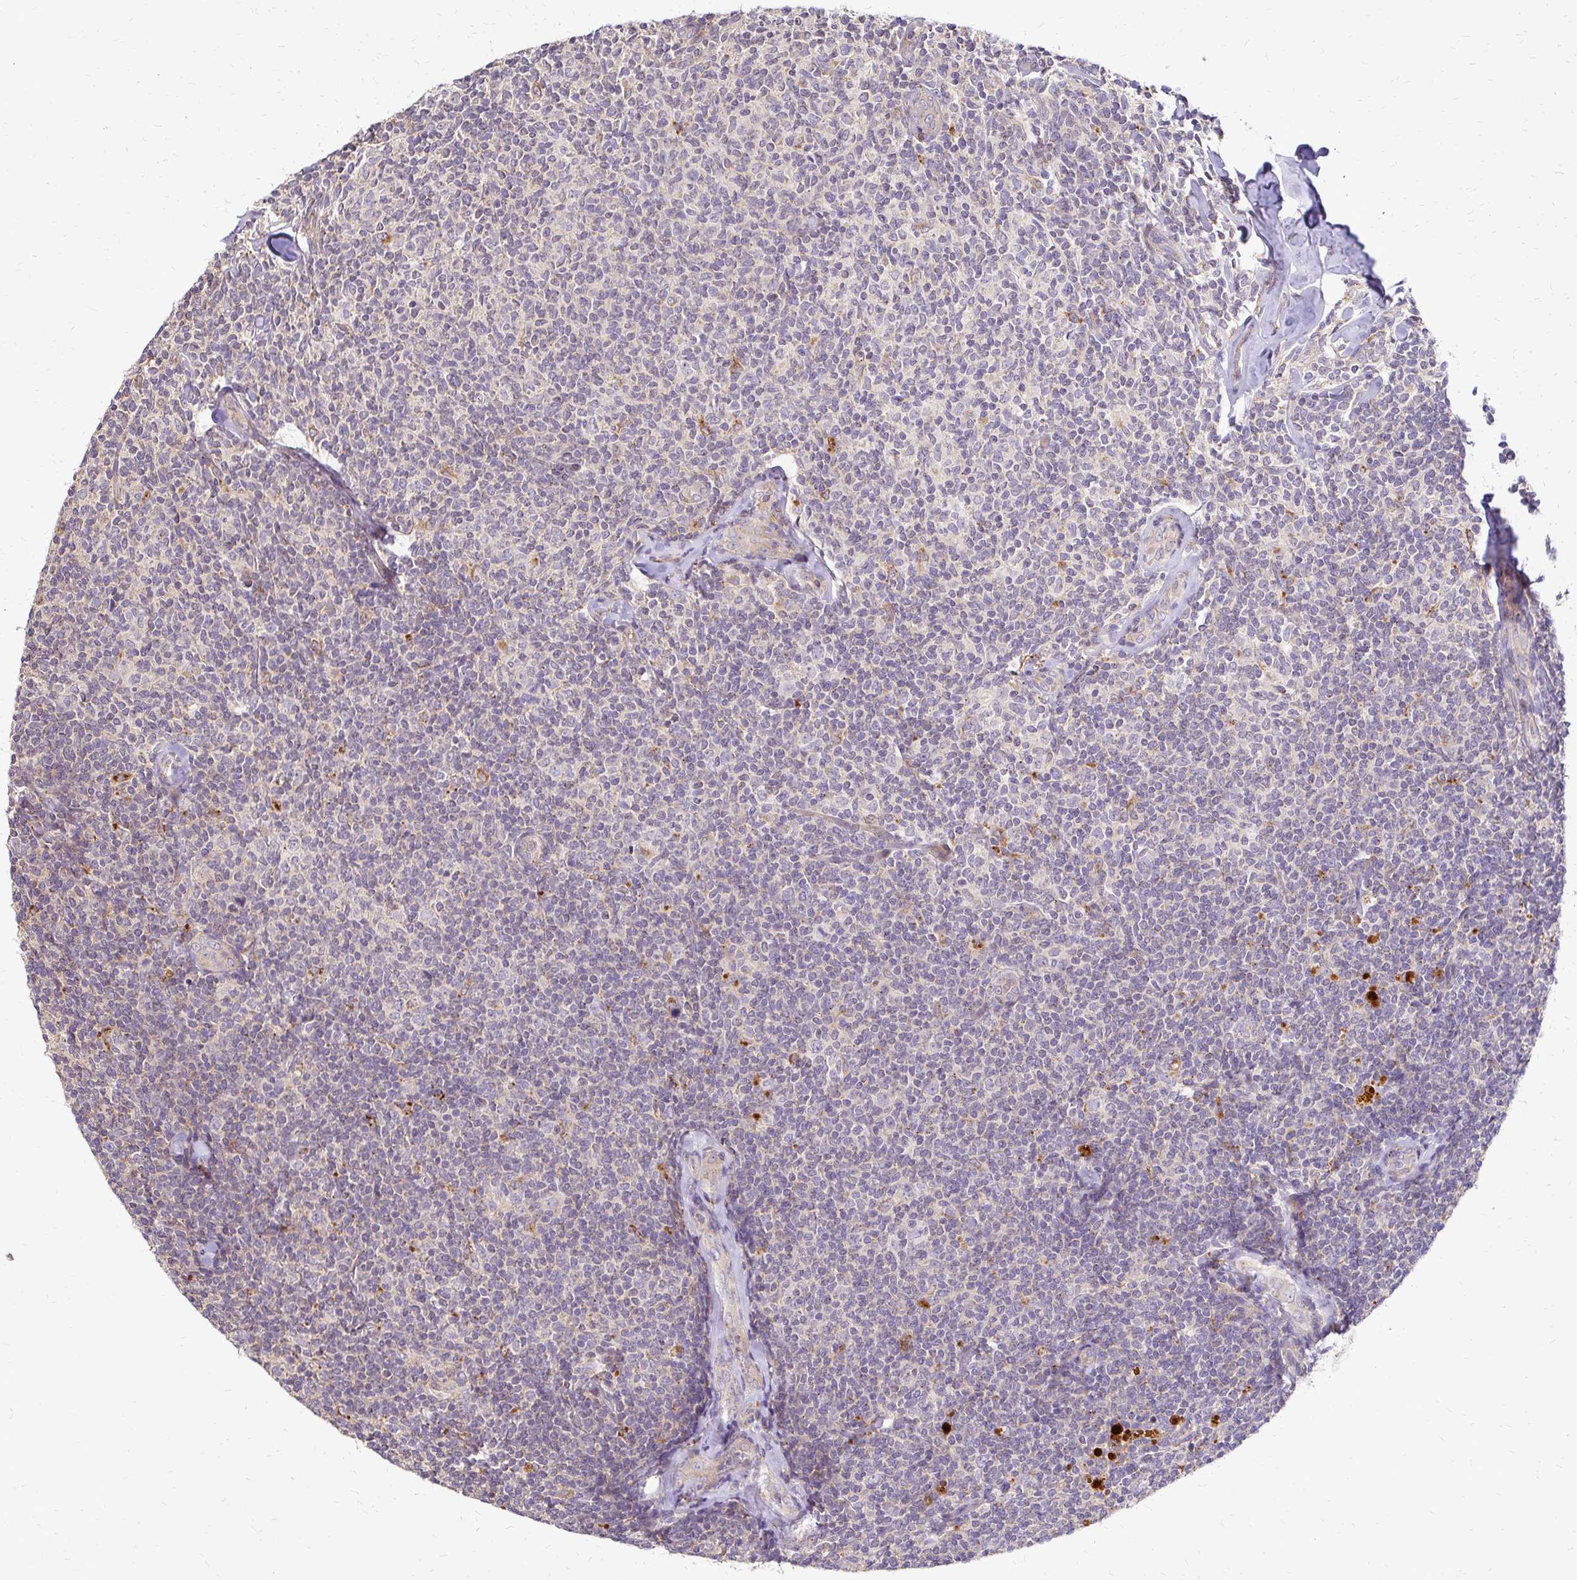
{"staining": {"intensity": "negative", "quantity": "none", "location": "none"}, "tissue": "lymphoma", "cell_type": "Tumor cells", "image_type": "cancer", "snomed": [{"axis": "morphology", "description": "Malignant lymphoma, non-Hodgkin's type, Low grade"}, {"axis": "topography", "description": "Lymph node"}], "caption": "IHC of malignant lymphoma, non-Hodgkin's type (low-grade) reveals no staining in tumor cells.", "gene": "IDUA", "patient": {"sex": "female", "age": 56}}